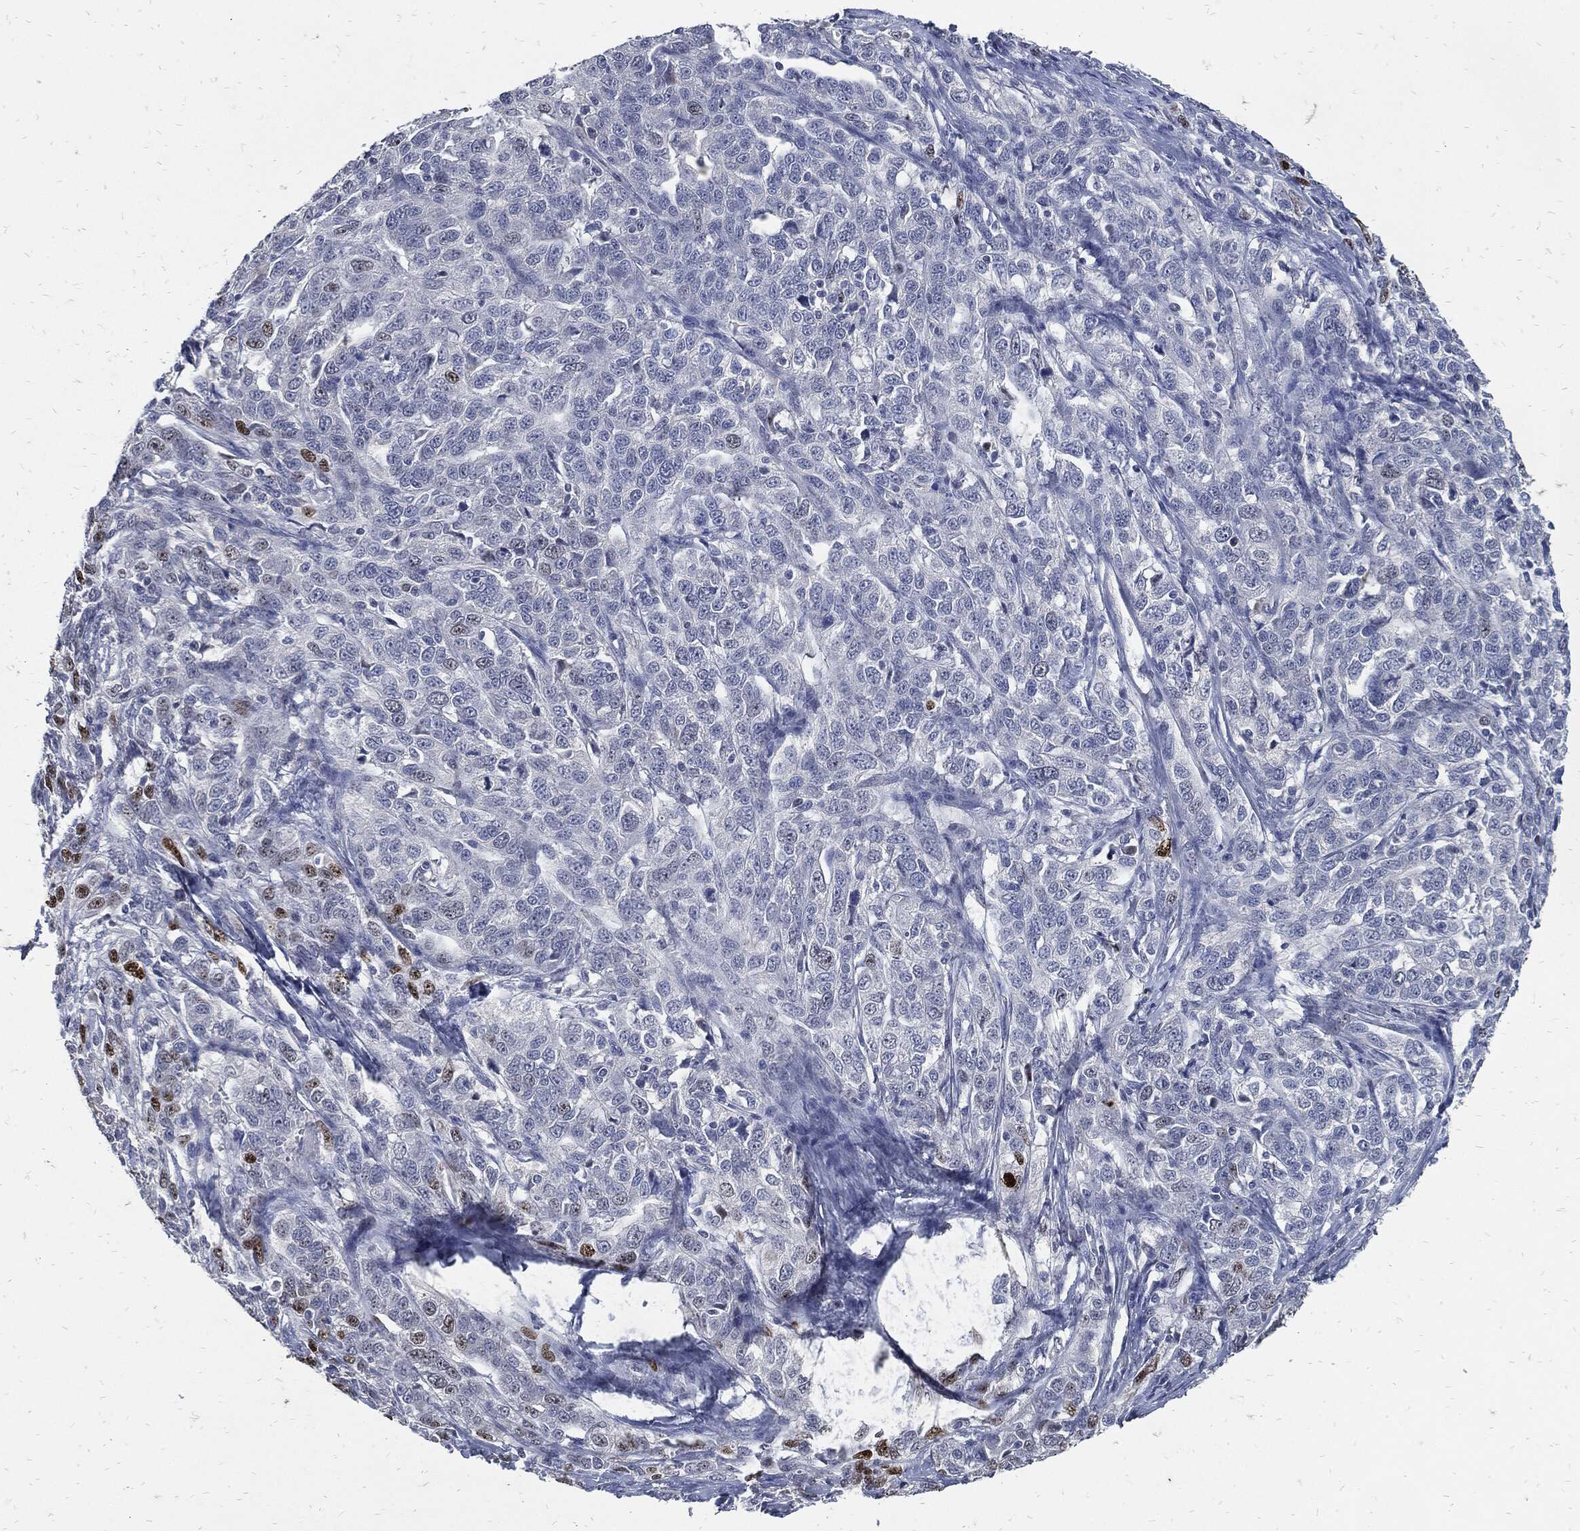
{"staining": {"intensity": "strong", "quantity": "<25%", "location": "nuclear"}, "tissue": "ovarian cancer", "cell_type": "Tumor cells", "image_type": "cancer", "snomed": [{"axis": "morphology", "description": "Cystadenocarcinoma, serous, NOS"}, {"axis": "topography", "description": "Ovary"}], "caption": "Serous cystadenocarcinoma (ovarian) tissue shows strong nuclear expression in approximately <25% of tumor cells", "gene": "NBN", "patient": {"sex": "female", "age": 71}}